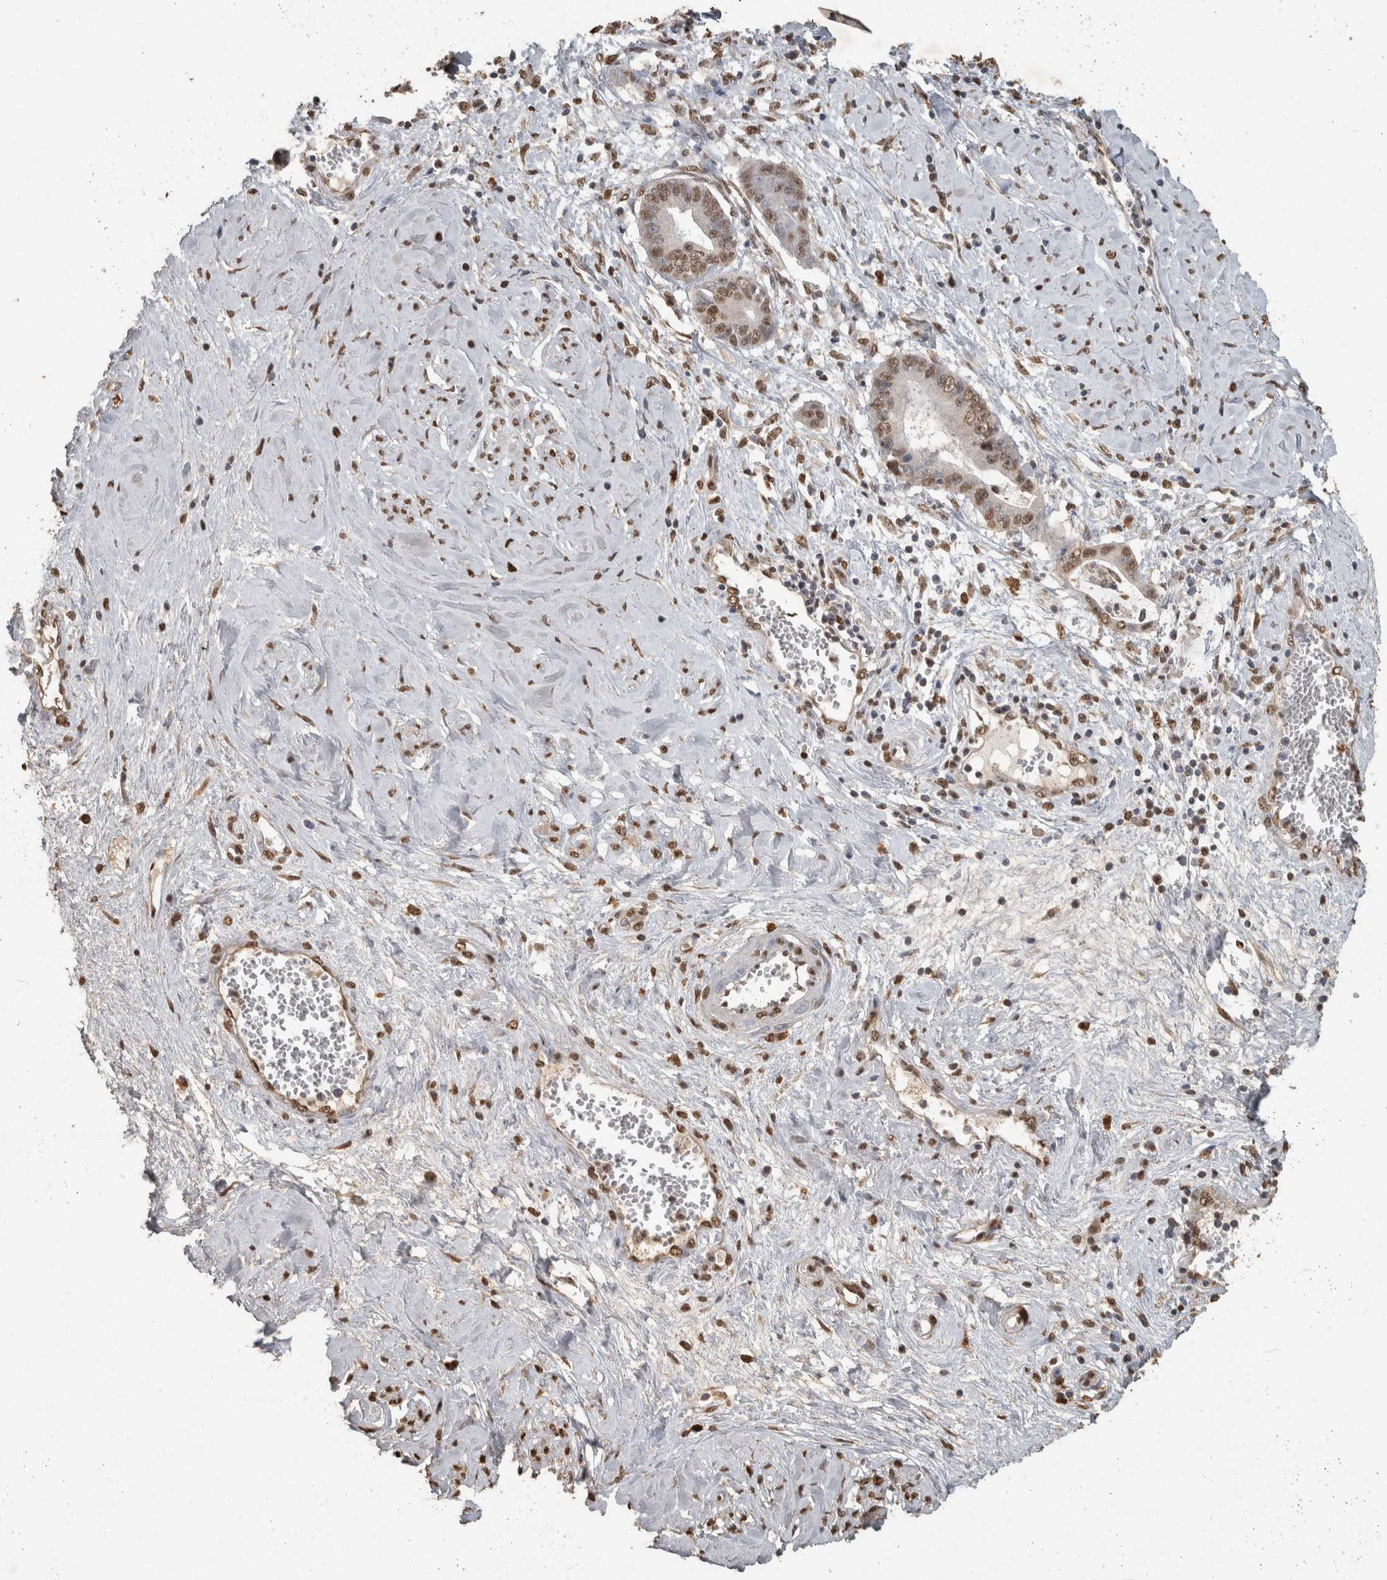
{"staining": {"intensity": "moderate", "quantity": ">75%", "location": "nuclear"}, "tissue": "cervical cancer", "cell_type": "Tumor cells", "image_type": "cancer", "snomed": [{"axis": "morphology", "description": "Adenocarcinoma, NOS"}, {"axis": "topography", "description": "Cervix"}], "caption": "Human cervical cancer (adenocarcinoma) stained with a protein marker demonstrates moderate staining in tumor cells.", "gene": "HAND2", "patient": {"sex": "female", "age": 44}}